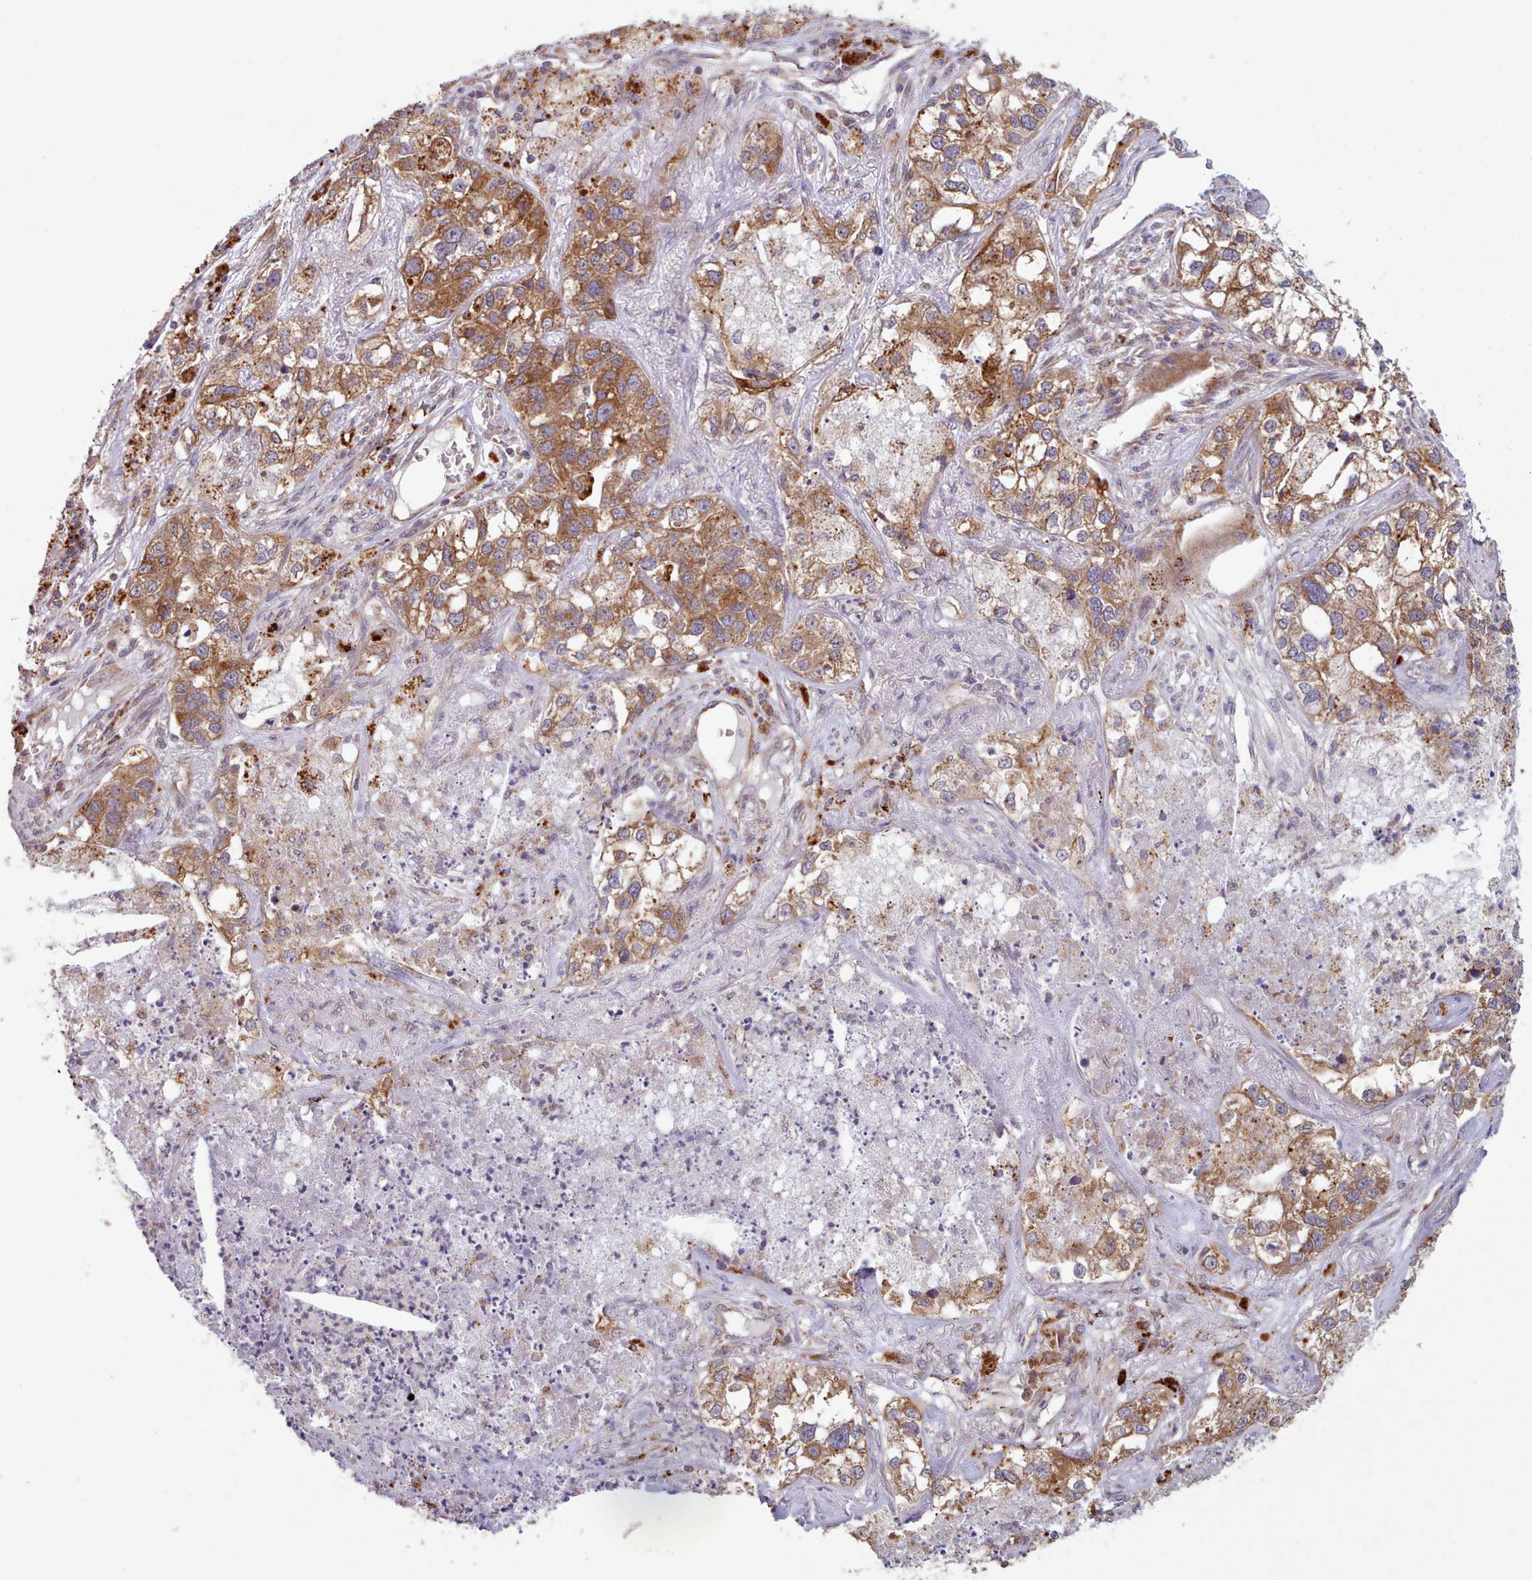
{"staining": {"intensity": "moderate", "quantity": ">75%", "location": "cytoplasmic/membranous"}, "tissue": "lung cancer", "cell_type": "Tumor cells", "image_type": "cancer", "snomed": [{"axis": "morphology", "description": "Adenocarcinoma, NOS"}, {"axis": "topography", "description": "Lung"}], "caption": "High-magnification brightfield microscopy of lung adenocarcinoma stained with DAB (brown) and counterstained with hematoxylin (blue). tumor cells exhibit moderate cytoplasmic/membranous positivity is identified in approximately>75% of cells.", "gene": "CRYBG1", "patient": {"sex": "male", "age": 49}}